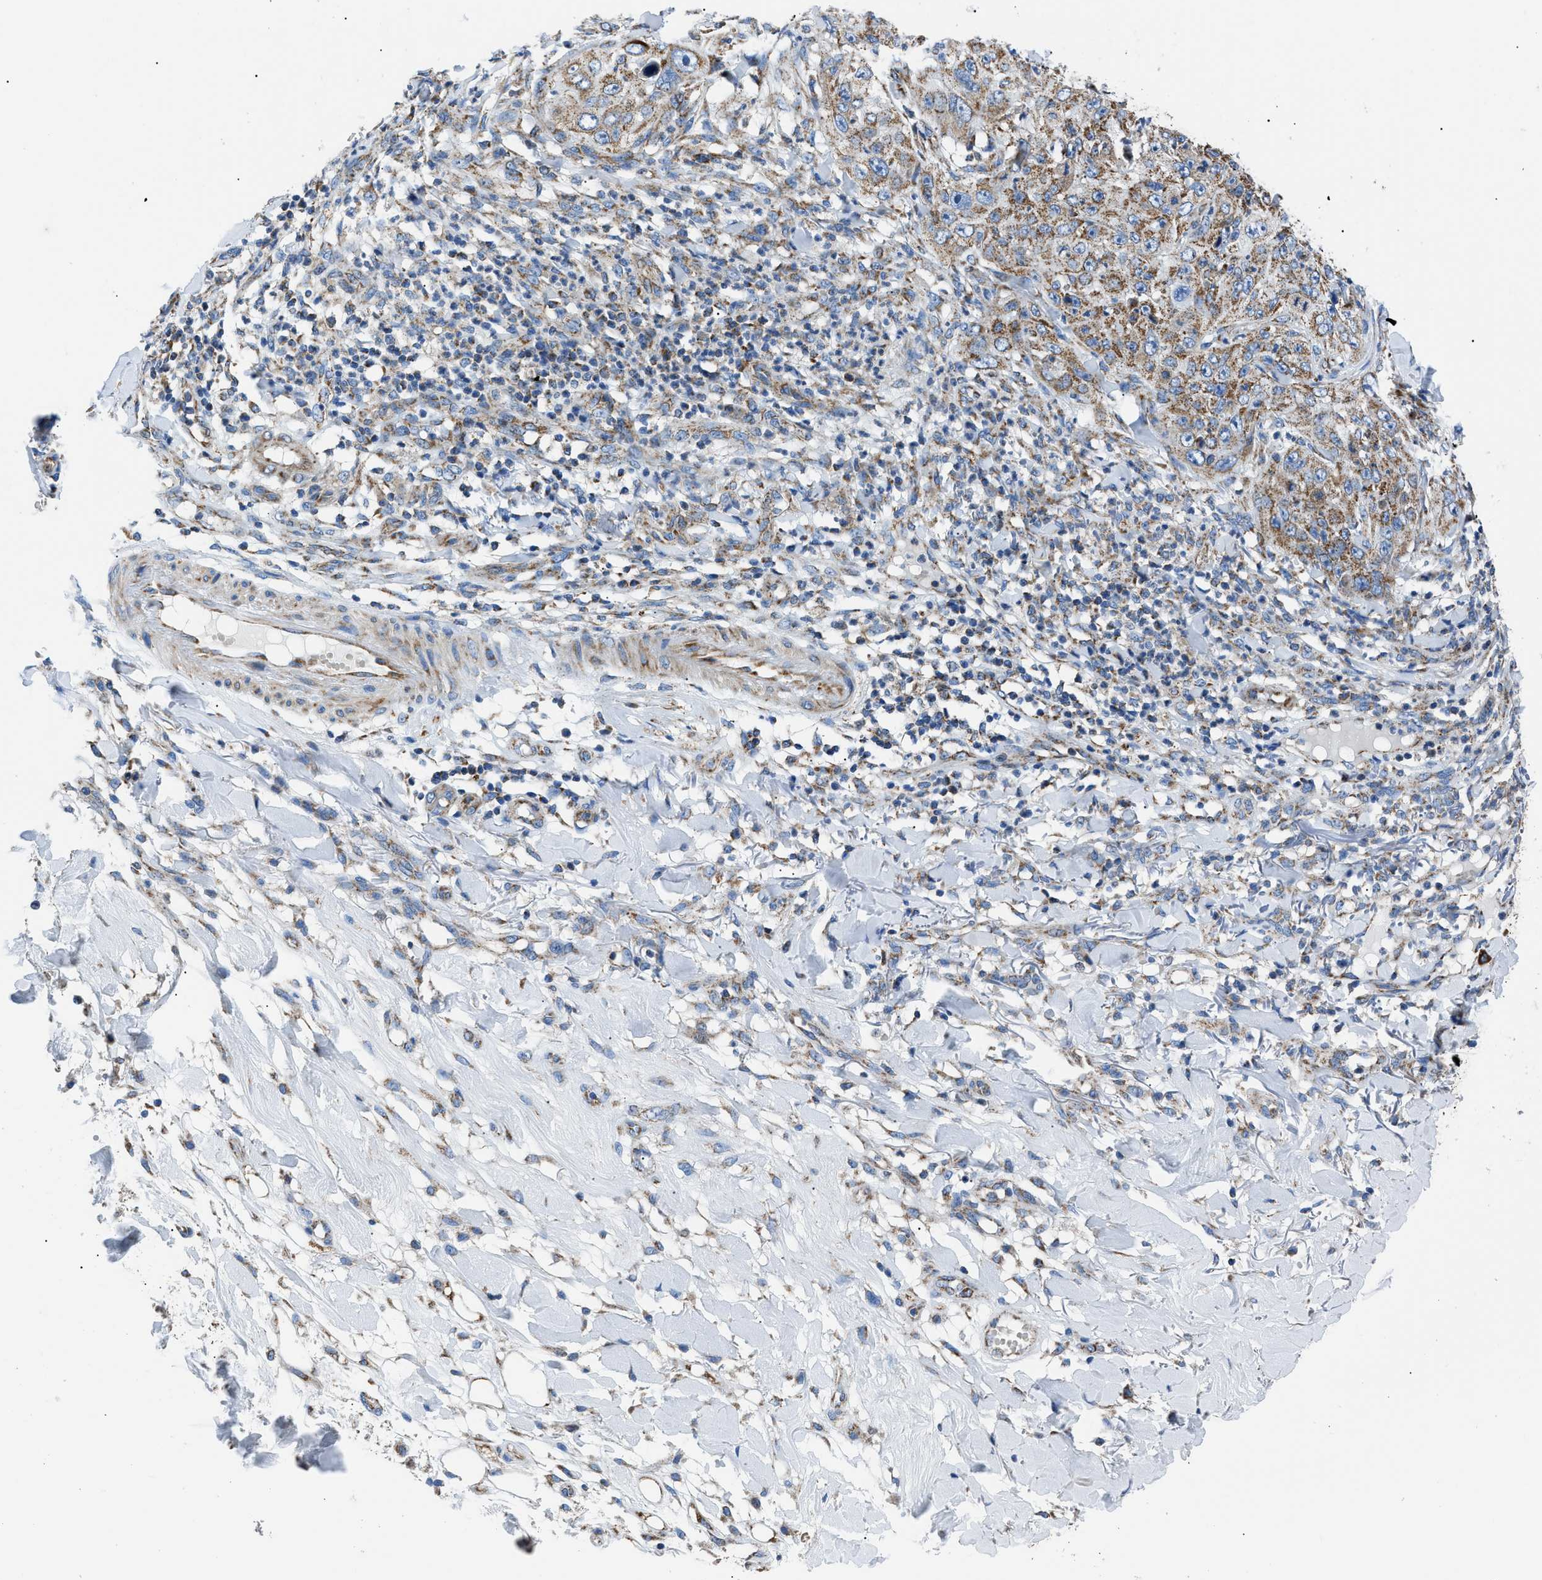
{"staining": {"intensity": "moderate", "quantity": ">75%", "location": "cytoplasmic/membranous"}, "tissue": "skin cancer", "cell_type": "Tumor cells", "image_type": "cancer", "snomed": [{"axis": "morphology", "description": "Squamous cell carcinoma, NOS"}, {"axis": "topography", "description": "Skin"}], "caption": "A brown stain shows moderate cytoplasmic/membranous positivity of a protein in squamous cell carcinoma (skin) tumor cells. Using DAB (3,3'-diaminobenzidine) (brown) and hematoxylin (blue) stains, captured at high magnification using brightfield microscopy.", "gene": "PHB2", "patient": {"sex": "female", "age": 80}}